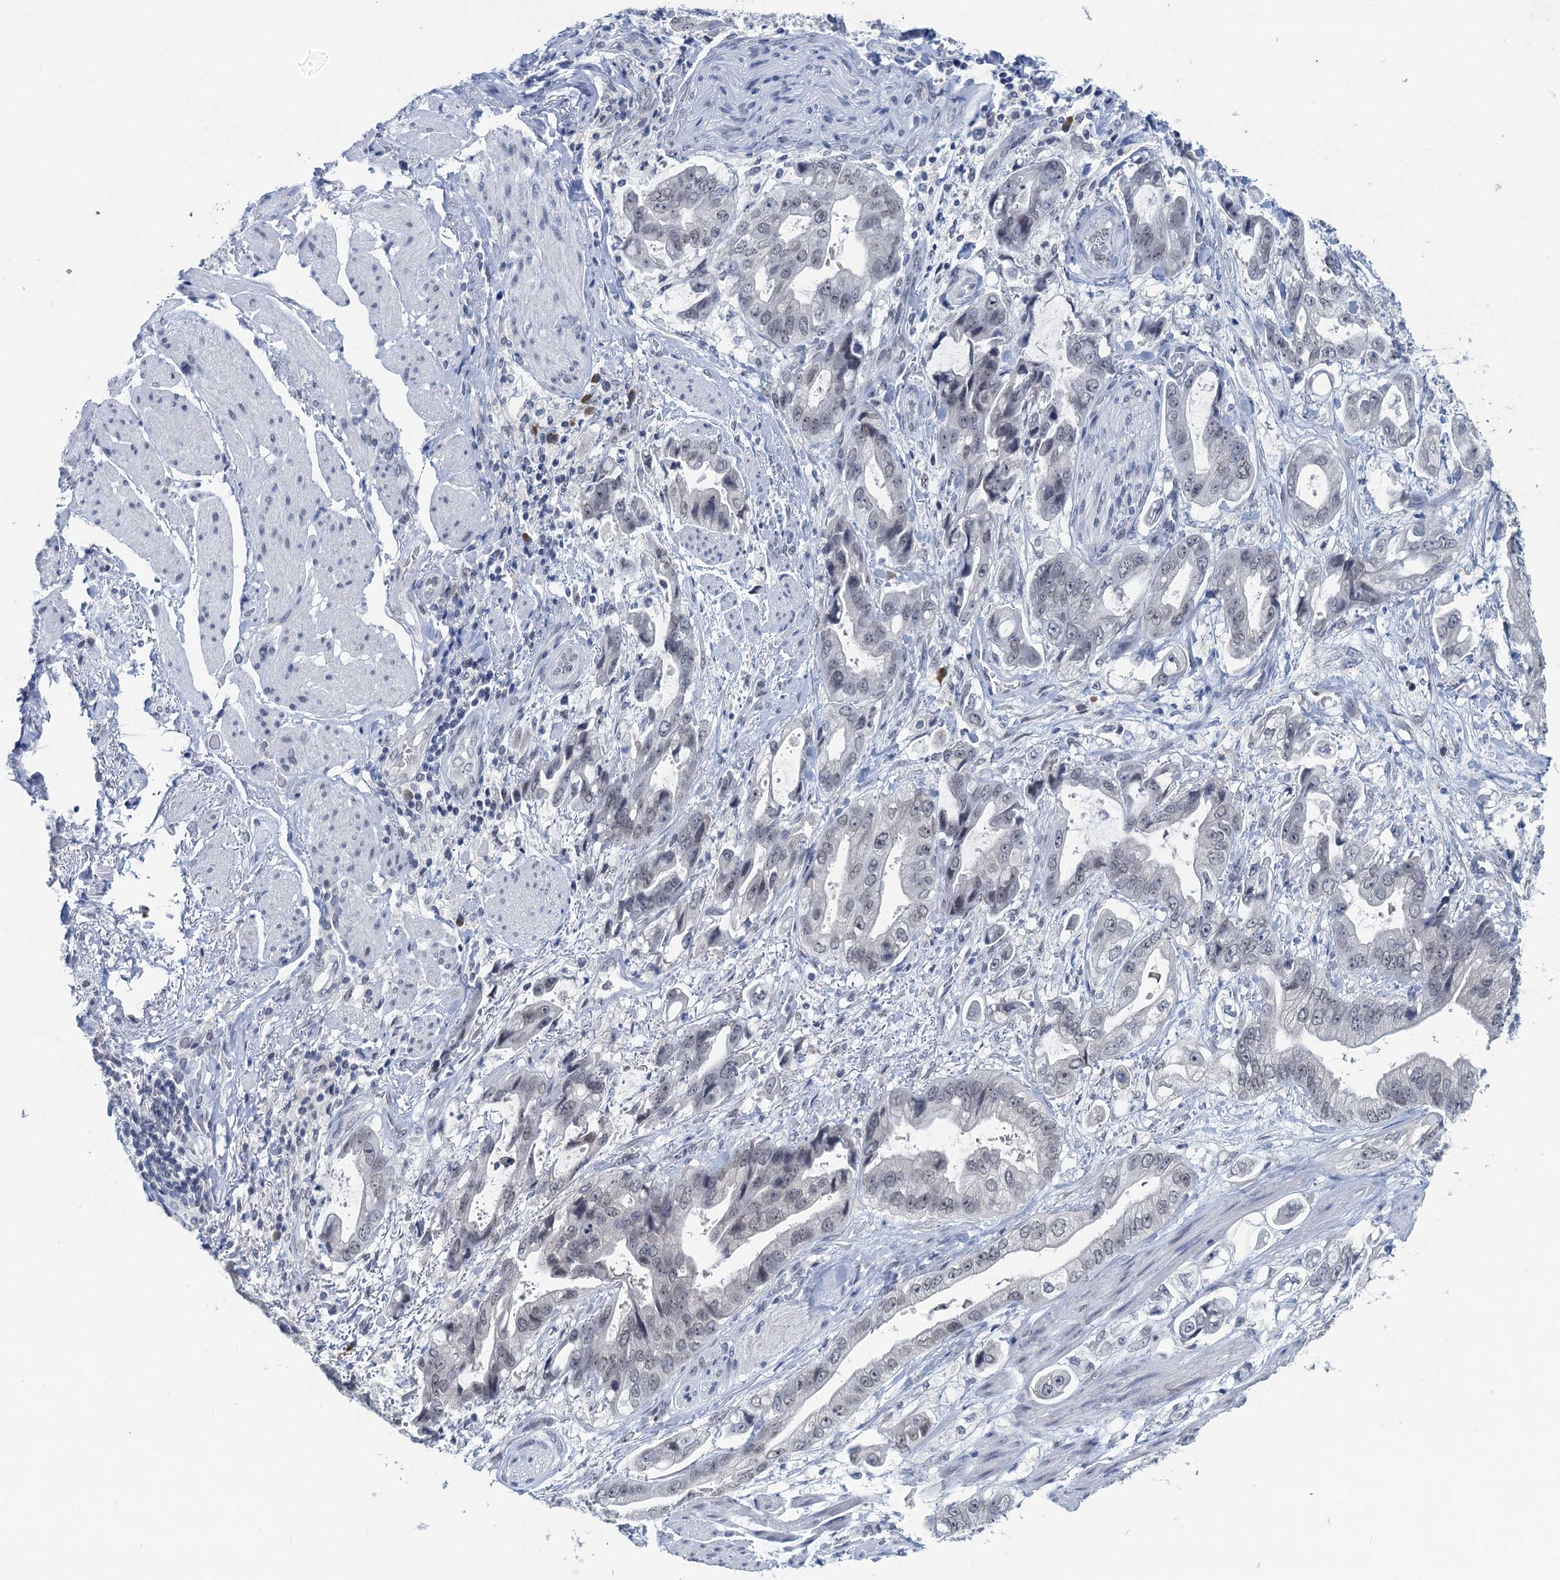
{"staining": {"intensity": "weak", "quantity": "<25%", "location": "nuclear"}, "tissue": "stomach cancer", "cell_type": "Tumor cells", "image_type": "cancer", "snomed": [{"axis": "morphology", "description": "Adenocarcinoma, NOS"}, {"axis": "topography", "description": "Stomach"}], "caption": "Stomach cancer (adenocarcinoma) was stained to show a protein in brown. There is no significant expression in tumor cells. (Immunohistochemistry, brightfield microscopy, high magnification).", "gene": "HAPSTR1", "patient": {"sex": "male", "age": 62}}